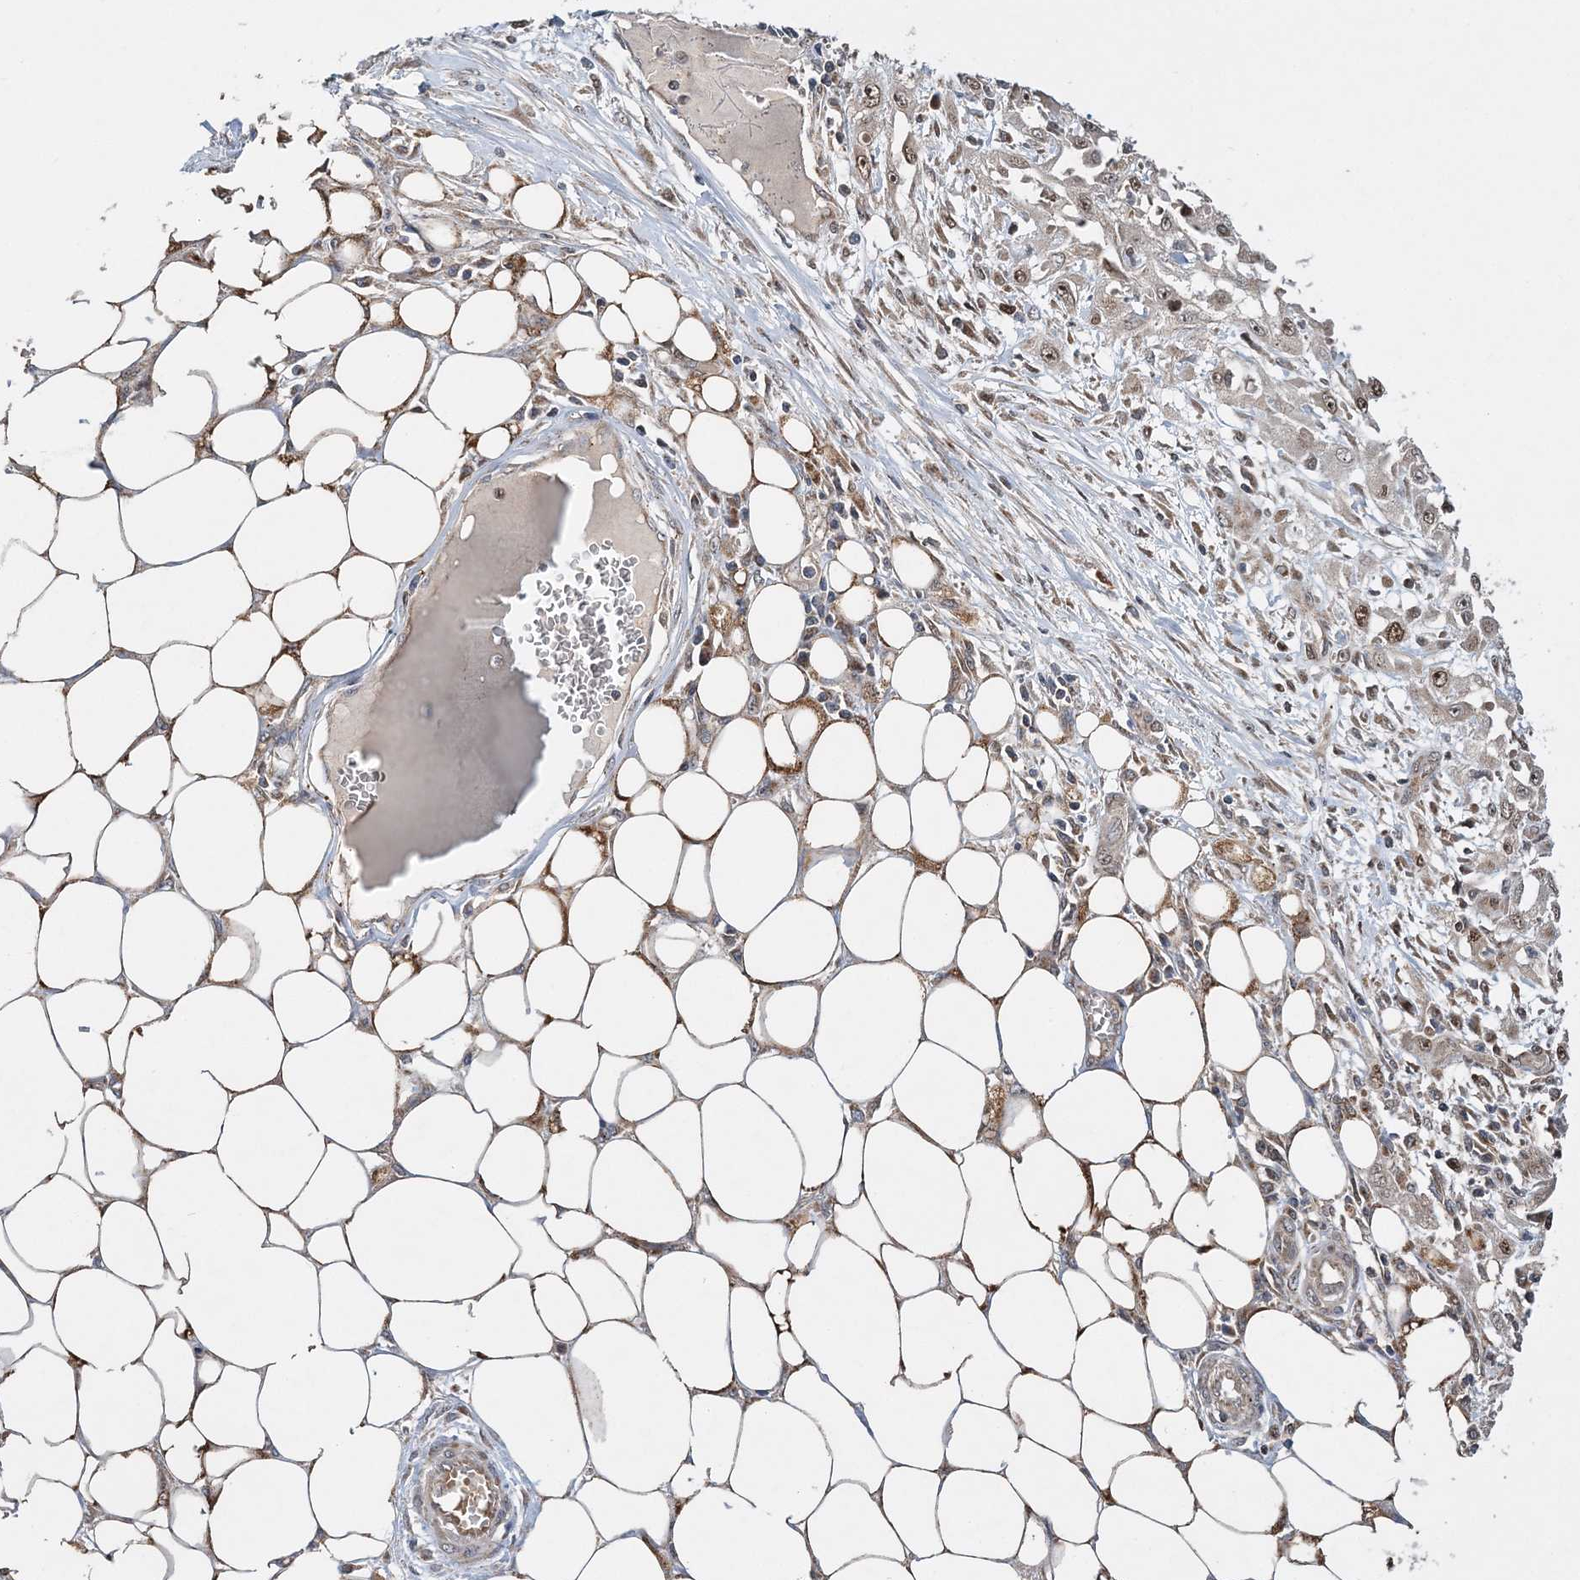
{"staining": {"intensity": "moderate", "quantity": ">75%", "location": "nuclear"}, "tissue": "skin cancer", "cell_type": "Tumor cells", "image_type": "cancer", "snomed": [{"axis": "morphology", "description": "Squamous cell carcinoma, NOS"}, {"axis": "morphology", "description": "Squamous cell carcinoma, metastatic, NOS"}, {"axis": "topography", "description": "Skin"}, {"axis": "topography", "description": "Lymph node"}], "caption": "A brown stain highlights moderate nuclear staining of a protein in human squamous cell carcinoma (skin) tumor cells.", "gene": "KIF4A", "patient": {"sex": "male", "age": 75}}